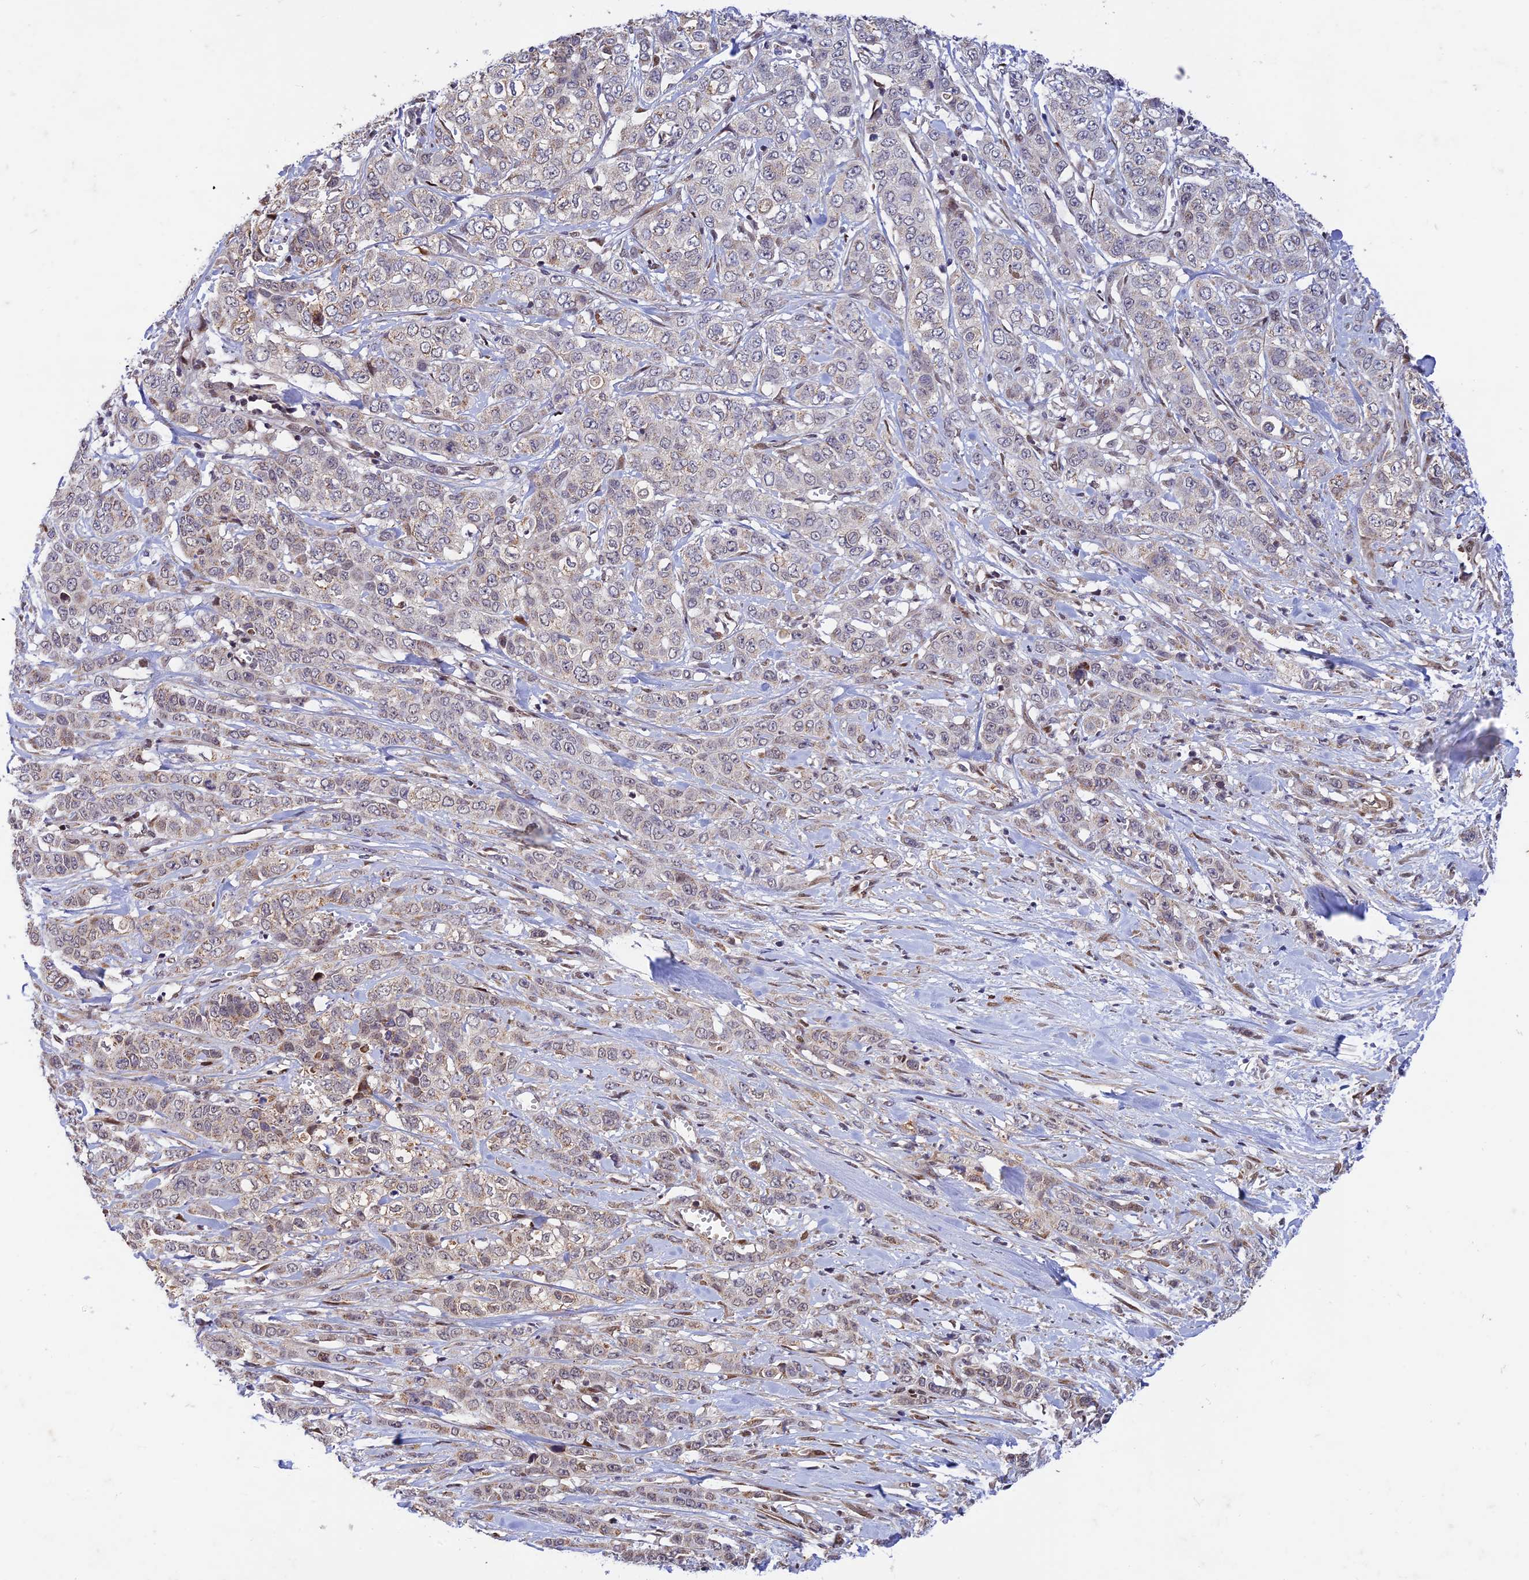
{"staining": {"intensity": "negative", "quantity": "none", "location": "none"}, "tissue": "stomach cancer", "cell_type": "Tumor cells", "image_type": "cancer", "snomed": [{"axis": "morphology", "description": "Adenocarcinoma, NOS"}, {"axis": "topography", "description": "Stomach, upper"}], "caption": "High magnification brightfield microscopy of stomach cancer (adenocarcinoma) stained with DAB (3,3'-diaminobenzidine) (brown) and counterstained with hematoxylin (blue): tumor cells show no significant positivity. Brightfield microscopy of immunohistochemistry stained with DAB (3,3'-diaminobenzidine) (brown) and hematoxylin (blue), captured at high magnification.", "gene": "WDR55", "patient": {"sex": "male", "age": 62}}